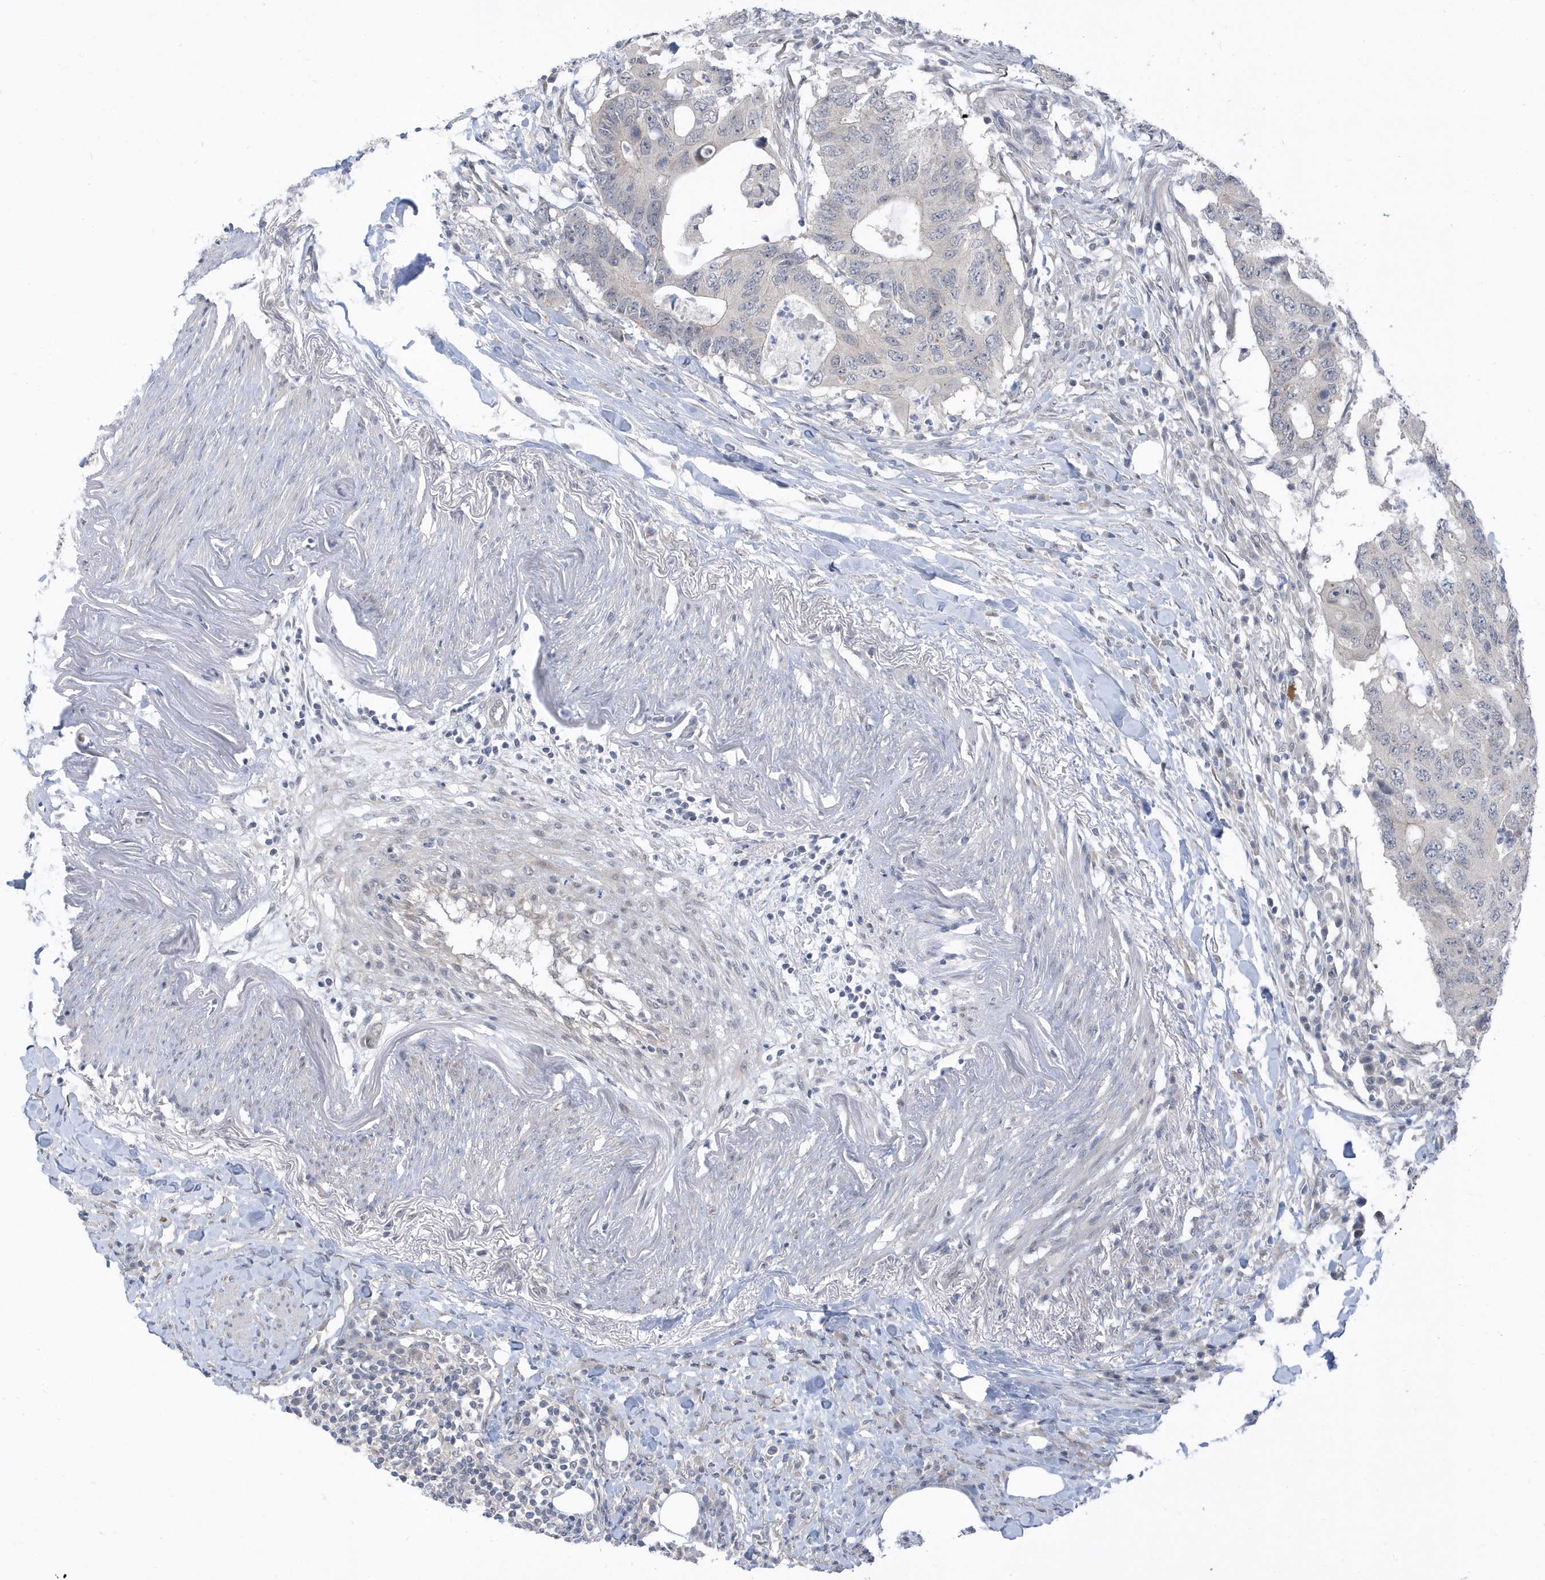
{"staining": {"intensity": "negative", "quantity": "none", "location": "none"}, "tissue": "colorectal cancer", "cell_type": "Tumor cells", "image_type": "cancer", "snomed": [{"axis": "morphology", "description": "Adenocarcinoma, NOS"}, {"axis": "topography", "description": "Colon"}], "caption": "Tumor cells are negative for brown protein staining in adenocarcinoma (colorectal). The staining was performed using DAB to visualize the protein expression in brown, while the nuclei were stained in blue with hematoxylin (Magnification: 20x).", "gene": "USP53", "patient": {"sex": "male", "age": 71}}